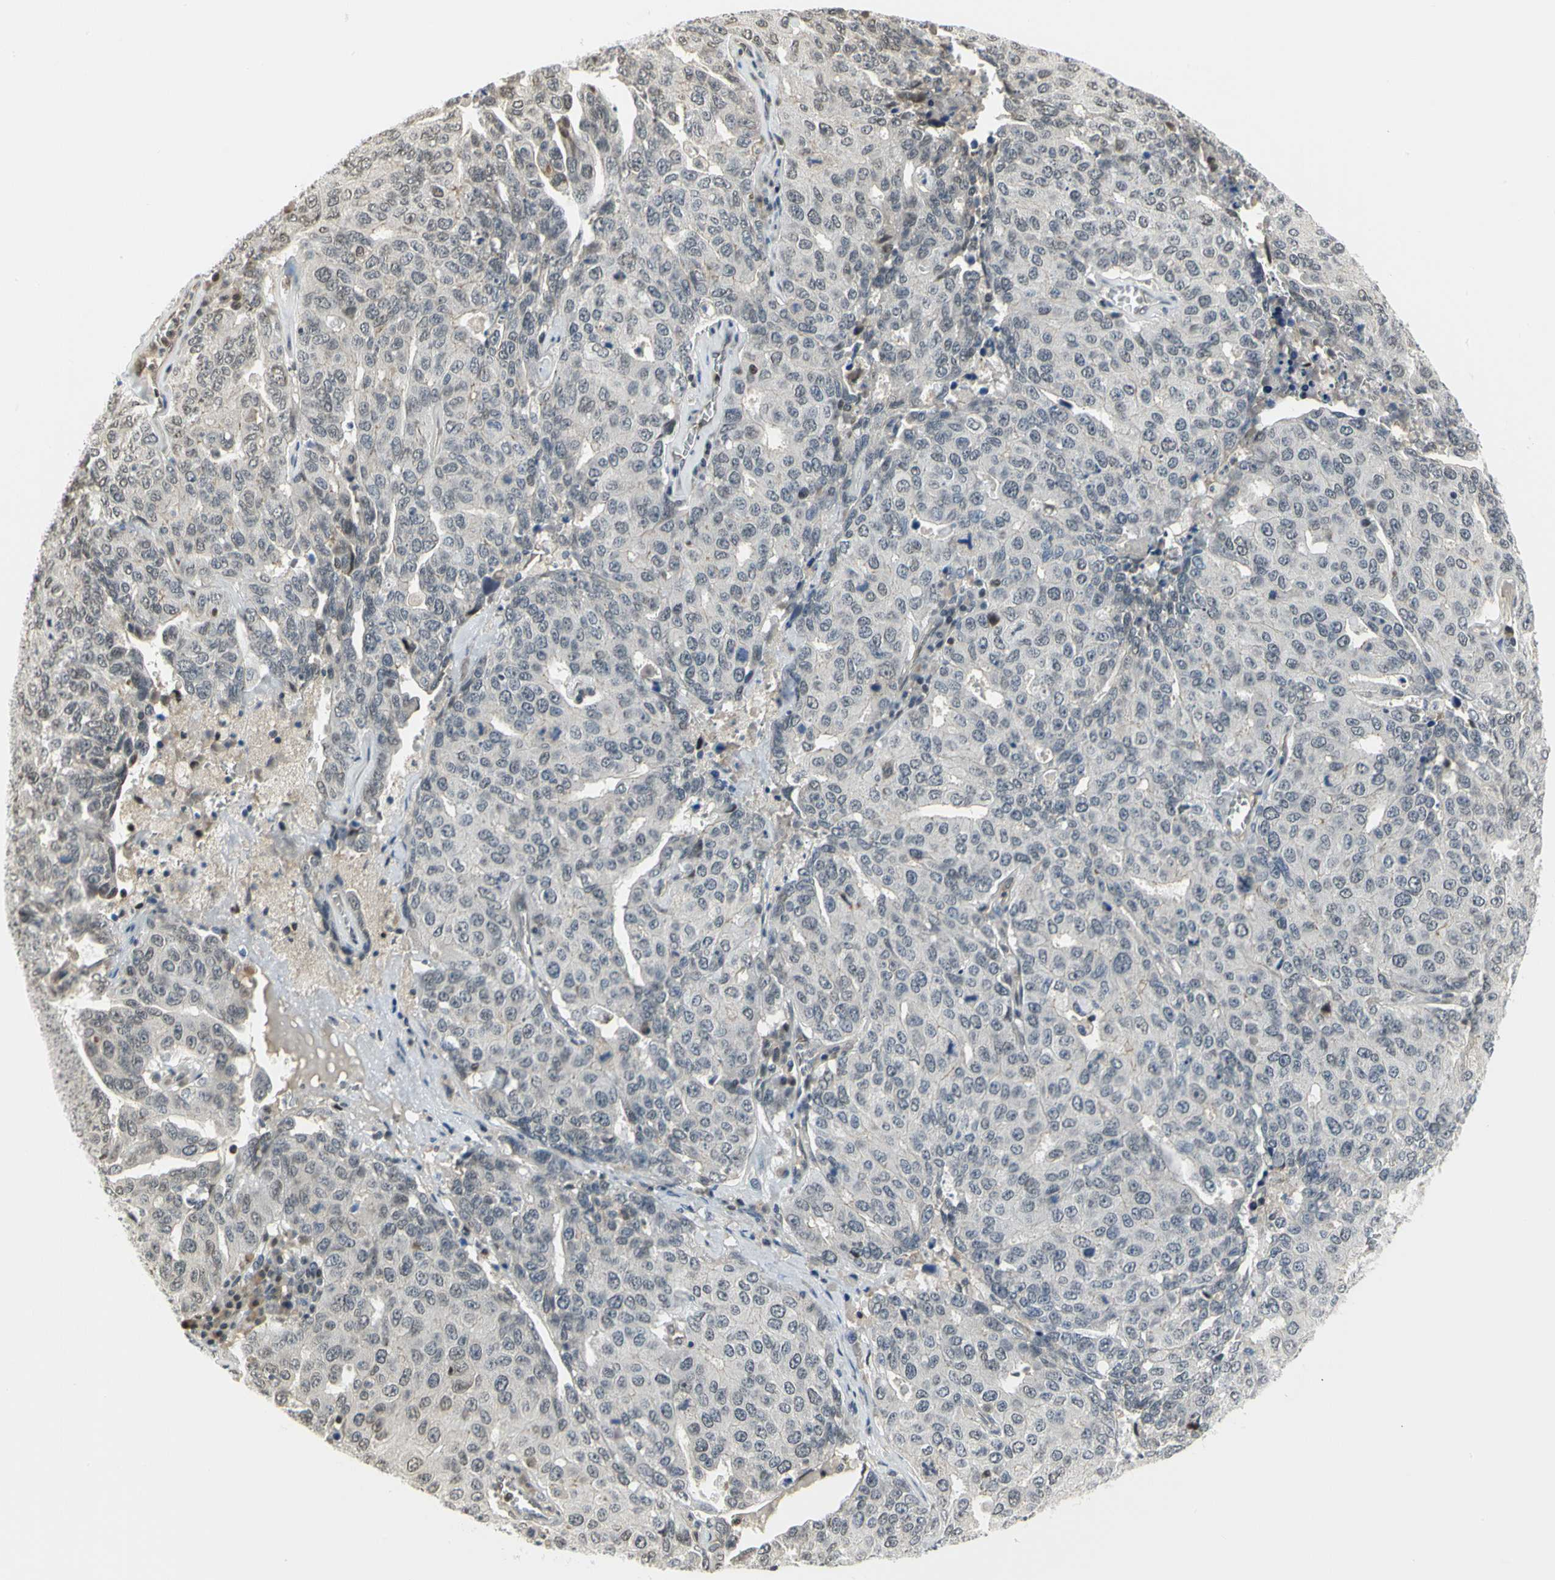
{"staining": {"intensity": "negative", "quantity": "none", "location": "none"}, "tissue": "ovarian cancer", "cell_type": "Tumor cells", "image_type": "cancer", "snomed": [{"axis": "morphology", "description": "Carcinoma, endometroid"}, {"axis": "topography", "description": "Ovary"}], "caption": "DAB immunohistochemical staining of endometroid carcinoma (ovarian) demonstrates no significant staining in tumor cells. (Stains: DAB immunohistochemistry with hematoxylin counter stain, Microscopy: brightfield microscopy at high magnification).", "gene": "IMPG2", "patient": {"sex": "female", "age": 62}}